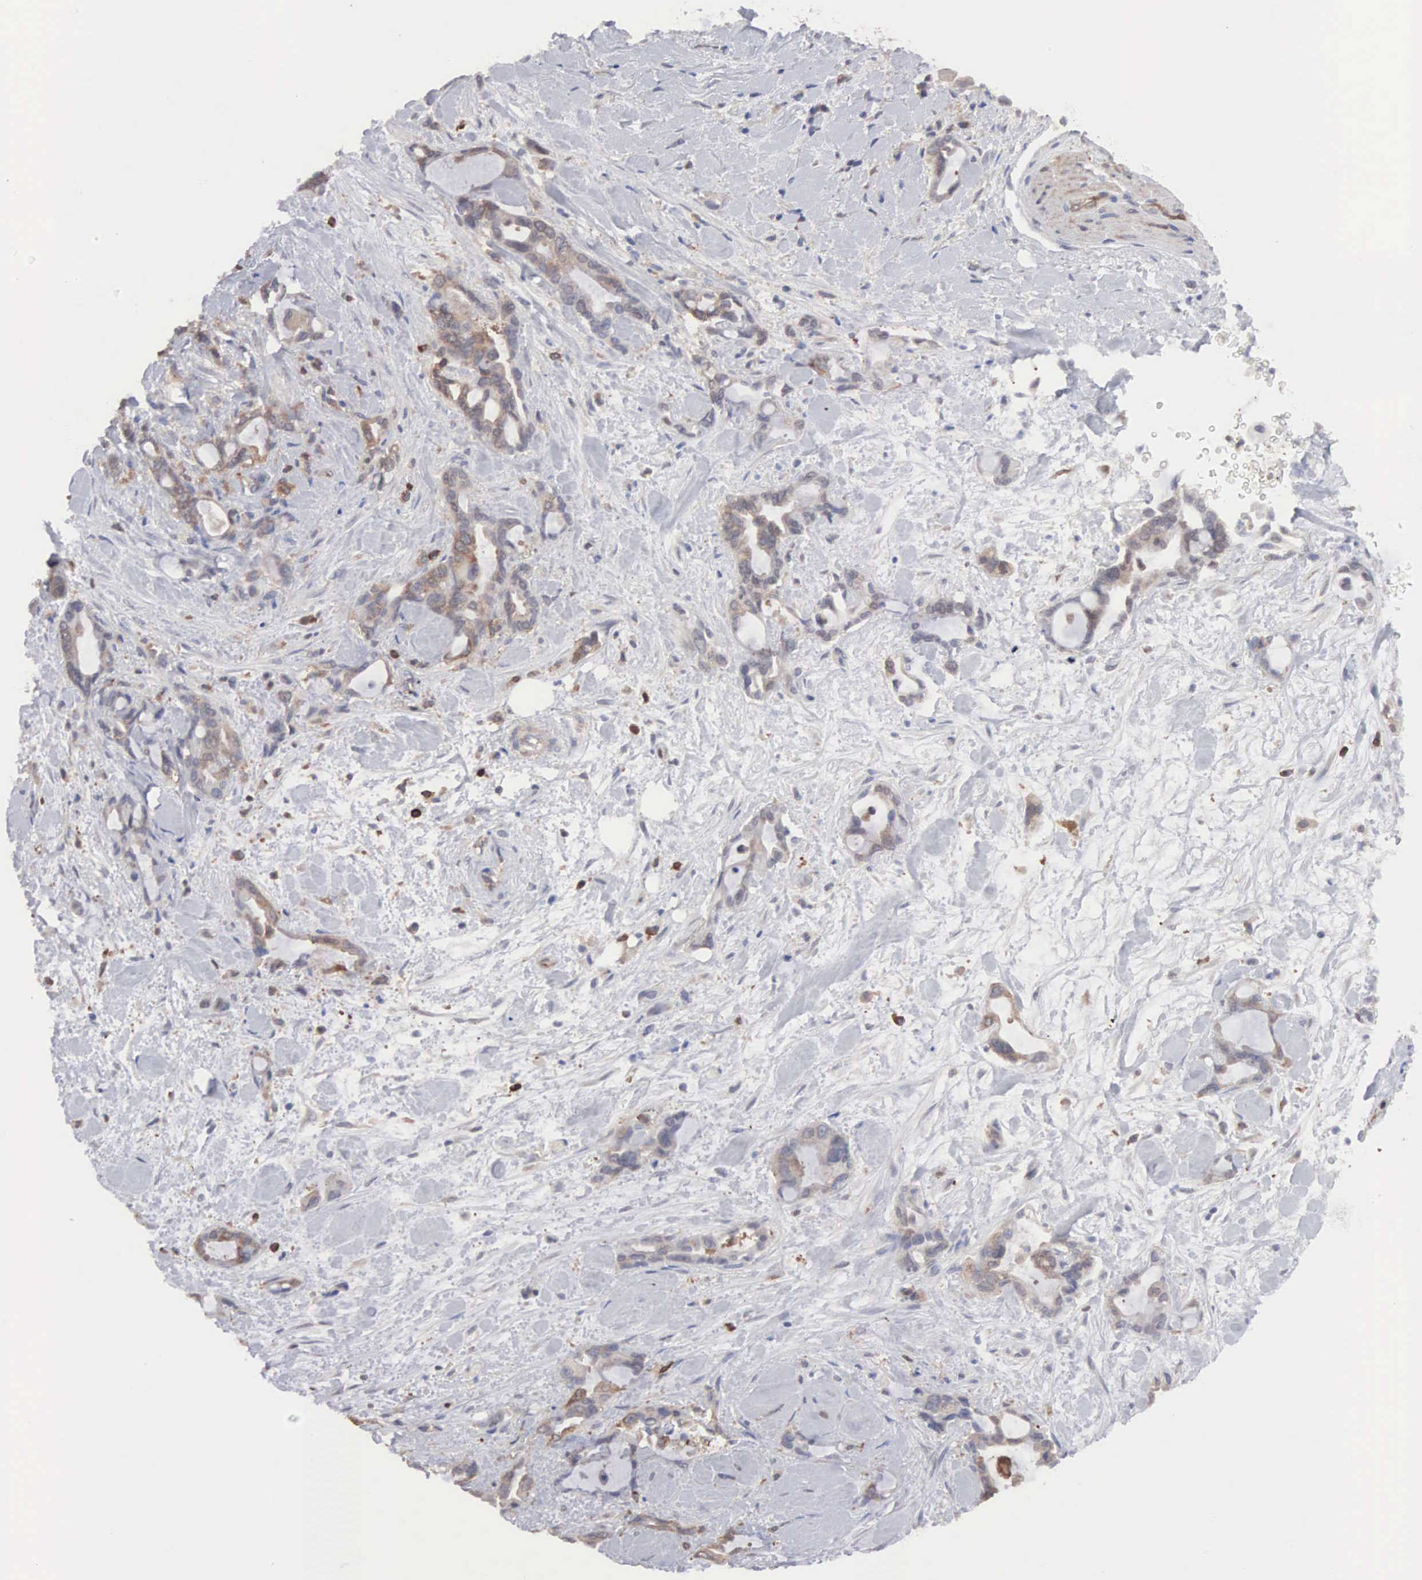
{"staining": {"intensity": "weak", "quantity": "<25%", "location": "cytoplasmic/membranous"}, "tissue": "pancreatic cancer", "cell_type": "Tumor cells", "image_type": "cancer", "snomed": [{"axis": "morphology", "description": "Adenocarcinoma, NOS"}, {"axis": "topography", "description": "Pancreas"}], "caption": "Immunohistochemistry (IHC) of human pancreatic cancer (adenocarcinoma) exhibits no staining in tumor cells.", "gene": "MTHFD1", "patient": {"sex": "female", "age": 70}}